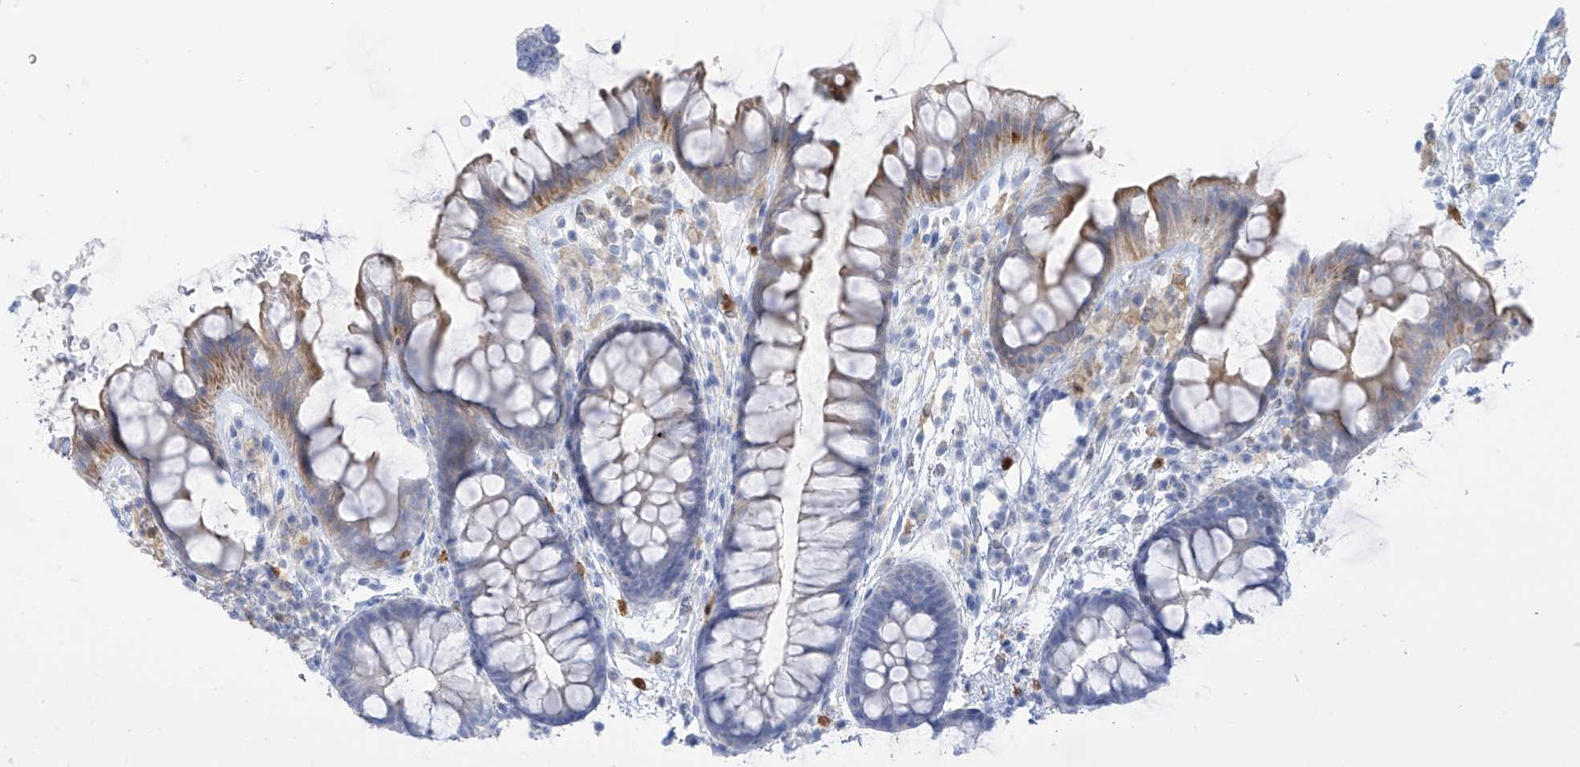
{"staining": {"intensity": "negative", "quantity": "none", "location": "none"}, "tissue": "colon", "cell_type": "Endothelial cells", "image_type": "normal", "snomed": [{"axis": "morphology", "description": "Normal tissue, NOS"}, {"axis": "topography", "description": "Colon"}], "caption": "This is a micrograph of immunohistochemistry staining of normal colon, which shows no expression in endothelial cells.", "gene": "TRMT2B", "patient": {"sex": "female", "age": 62}}